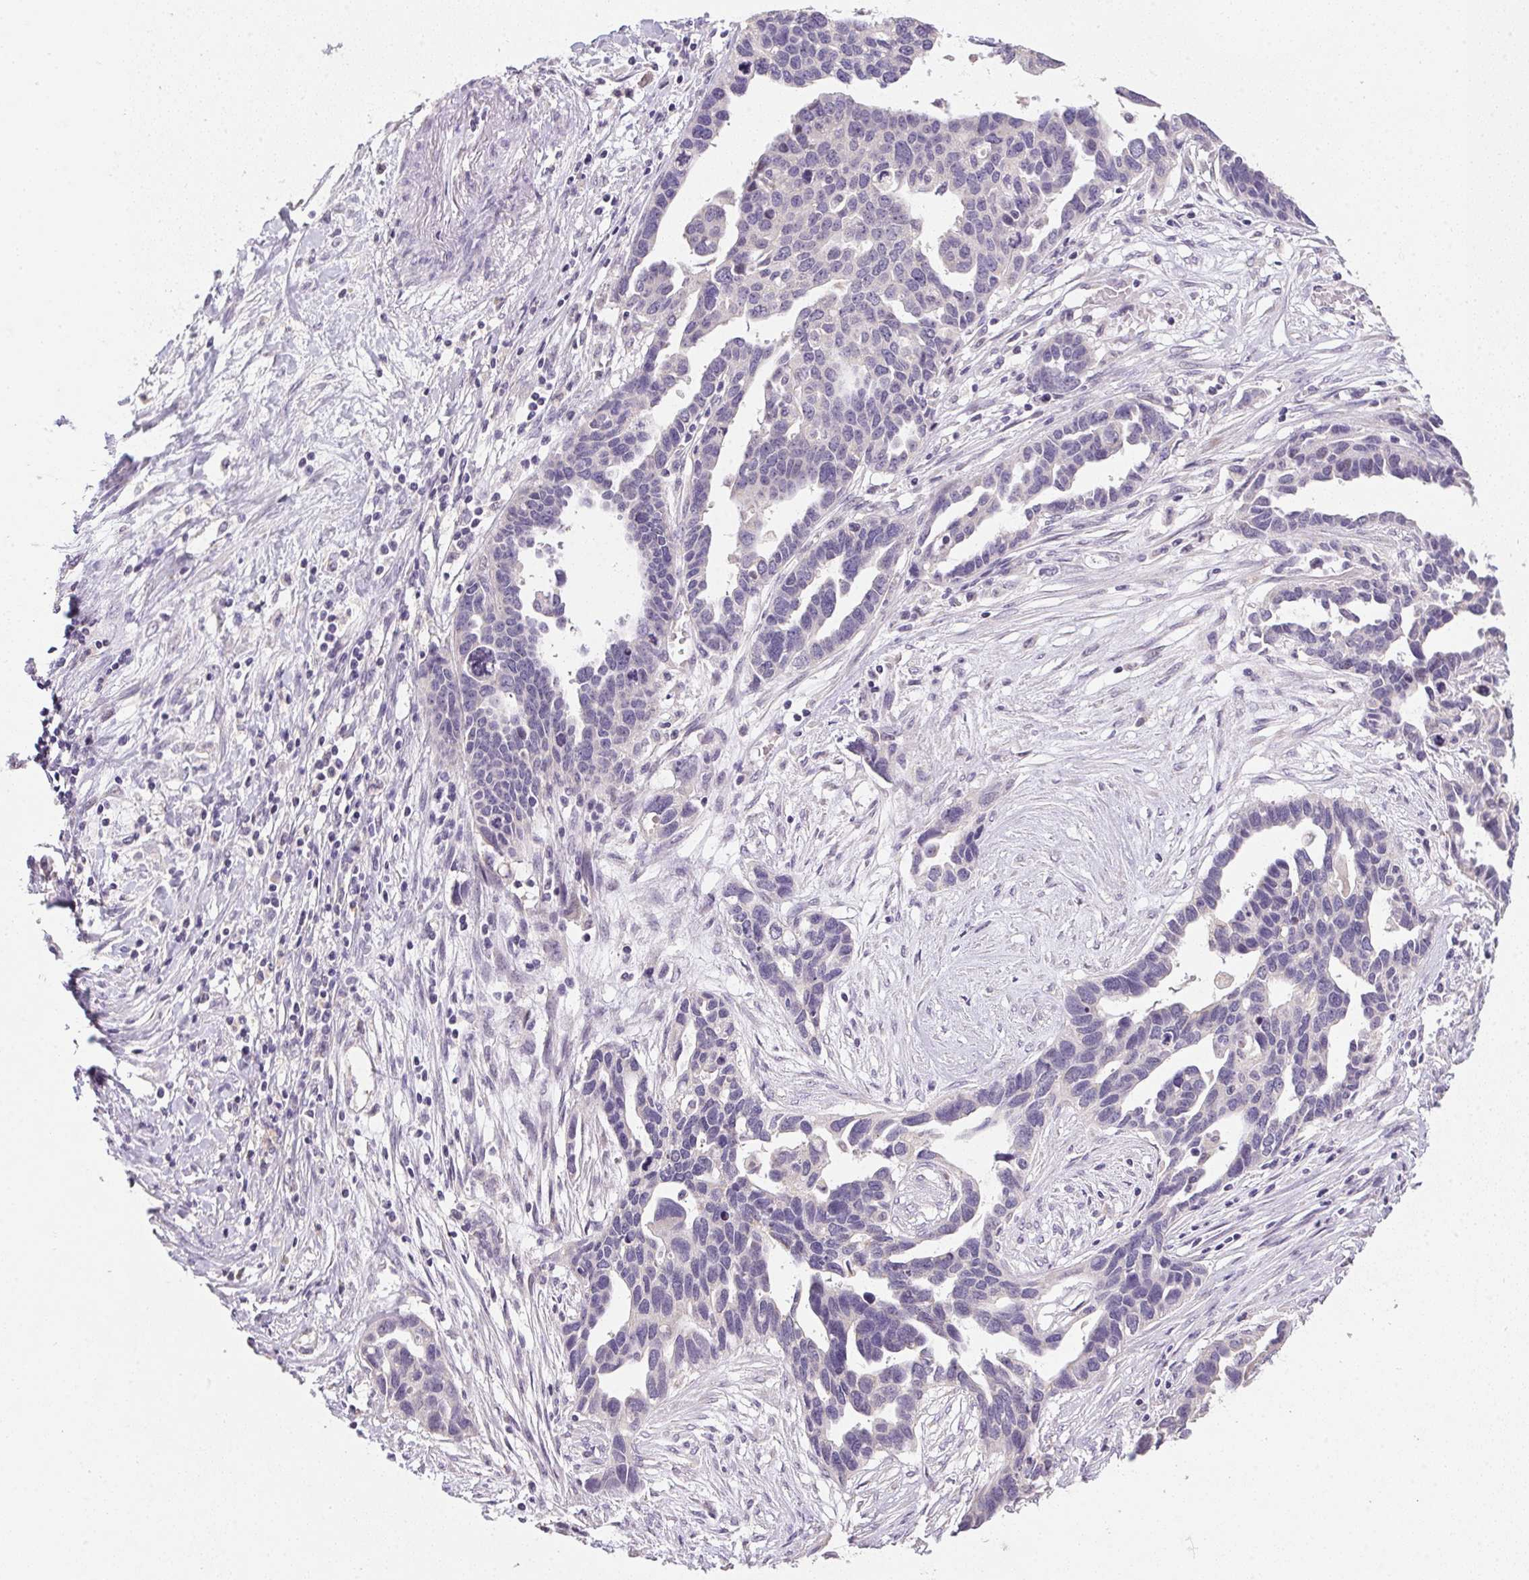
{"staining": {"intensity": "negative", "quantity": "none", "location": "none"}, "tissue": "ovarian cancer", "cell_type": "Tumor cells", "image_type": "cancer", "snomed": [{"axis": "morphology", "description": "Cystadenocarcinoma, serous, NOS"}, {"axis": "topography", "description": "Ovary"}], "caption": "Tumor cells show no significant protein staining in ovarian cancer. The staining was performed using DAB to visualize the protein expression in brown, while the nuclei were stained in blue with hematoxylin (Magnification: 20x).", "gene": "SPACA9", "patient": {"sex": "female", "age": 54}}